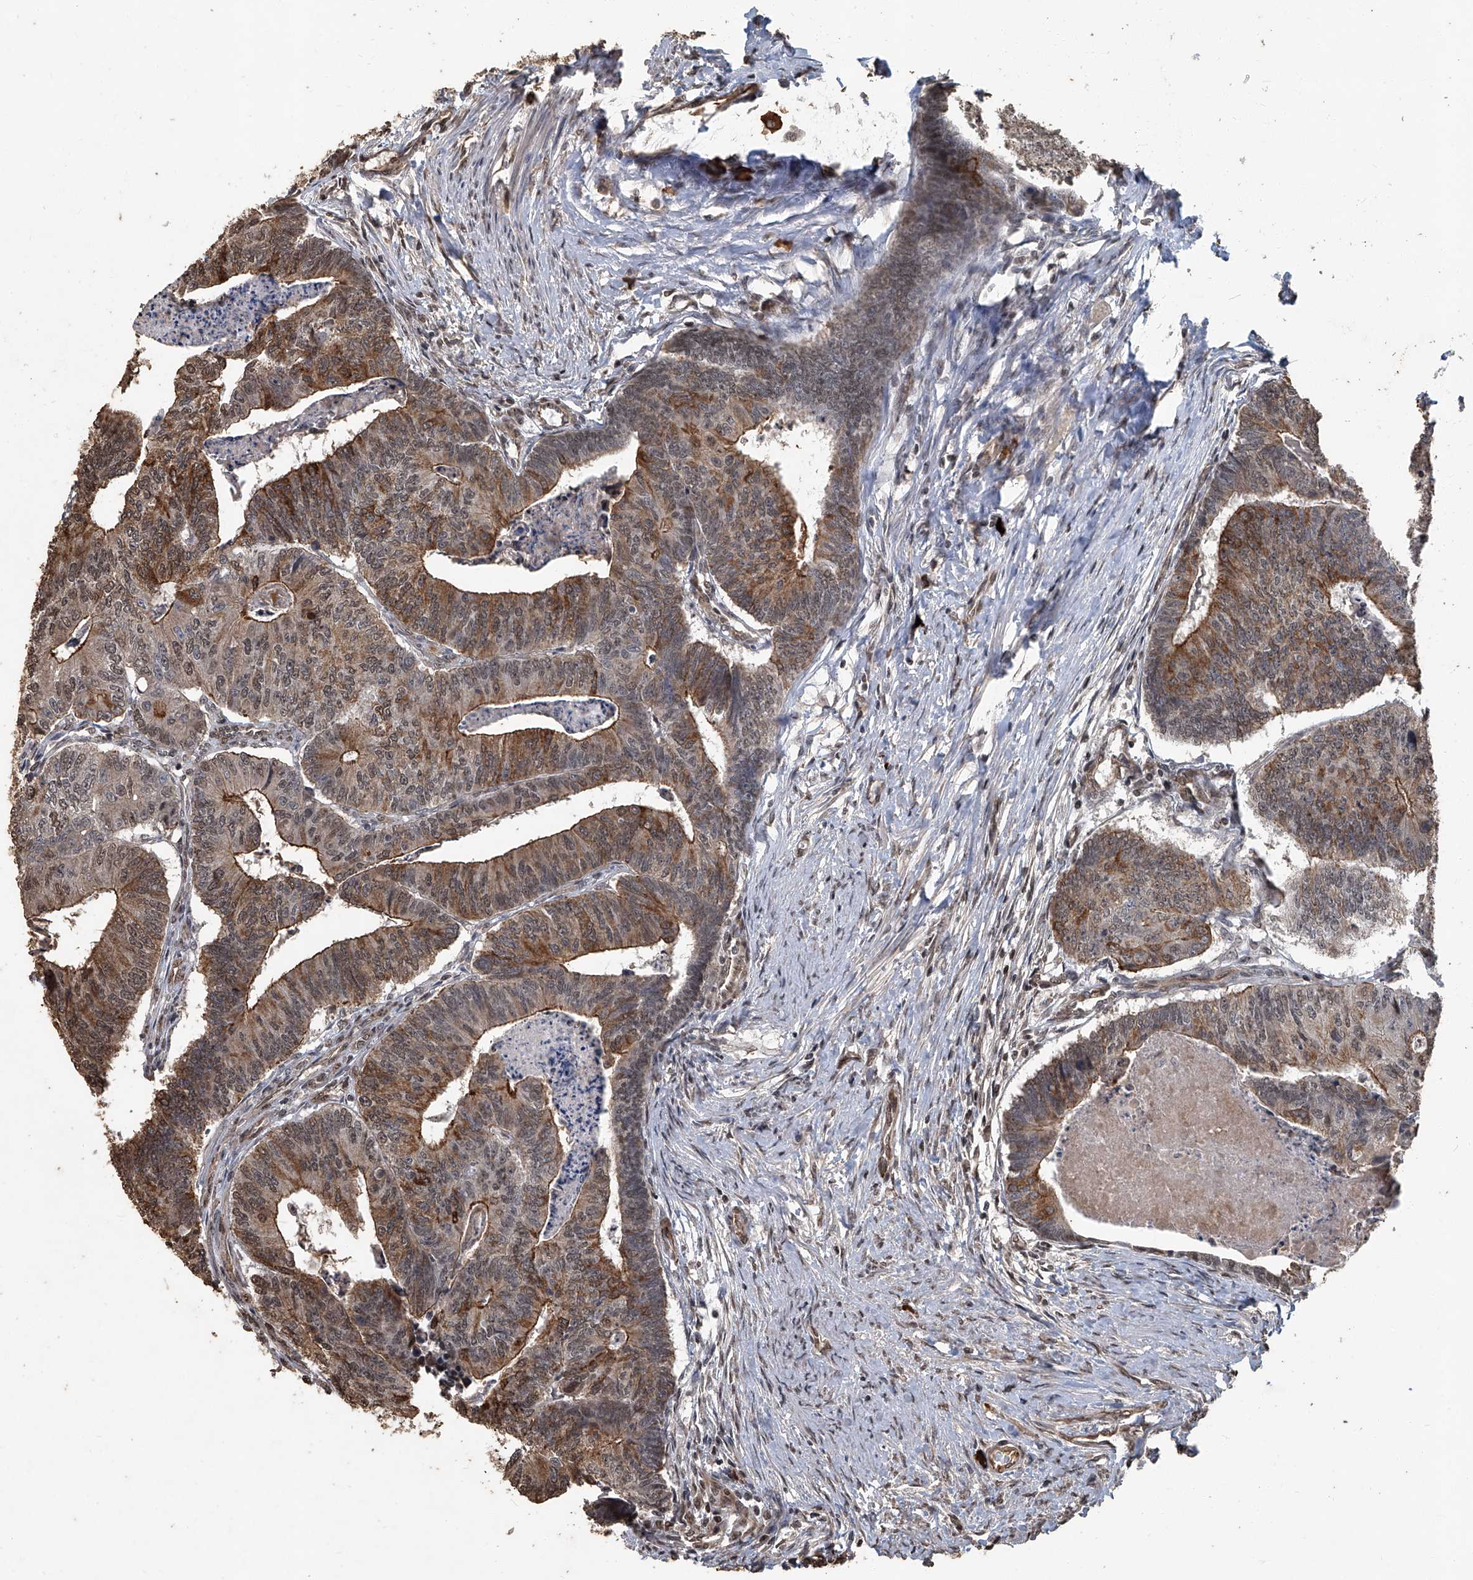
{"staining": {"intensity": "moderate", "quantity": ">75%", "location": "cytoplasmic/membranous,nuclear"}, "tissue": "colorectal cancer", "cell_type": "Tumor cells", "image_type": "cancer", "snomed": [{"axis": "morphology", "description": "Adenocarcinoma, NOS"}, {"axis": "topography", "description": "Colon"}], "caption": "This is an image of immunohistochemistry staining of adenocarcinoma (colorectal), which shows moderate staining in the cytoplasmic/membranous and nuclear of tumor cells.", "gene": "GPR132", "patient": {"sex": "female", "age": 67}}